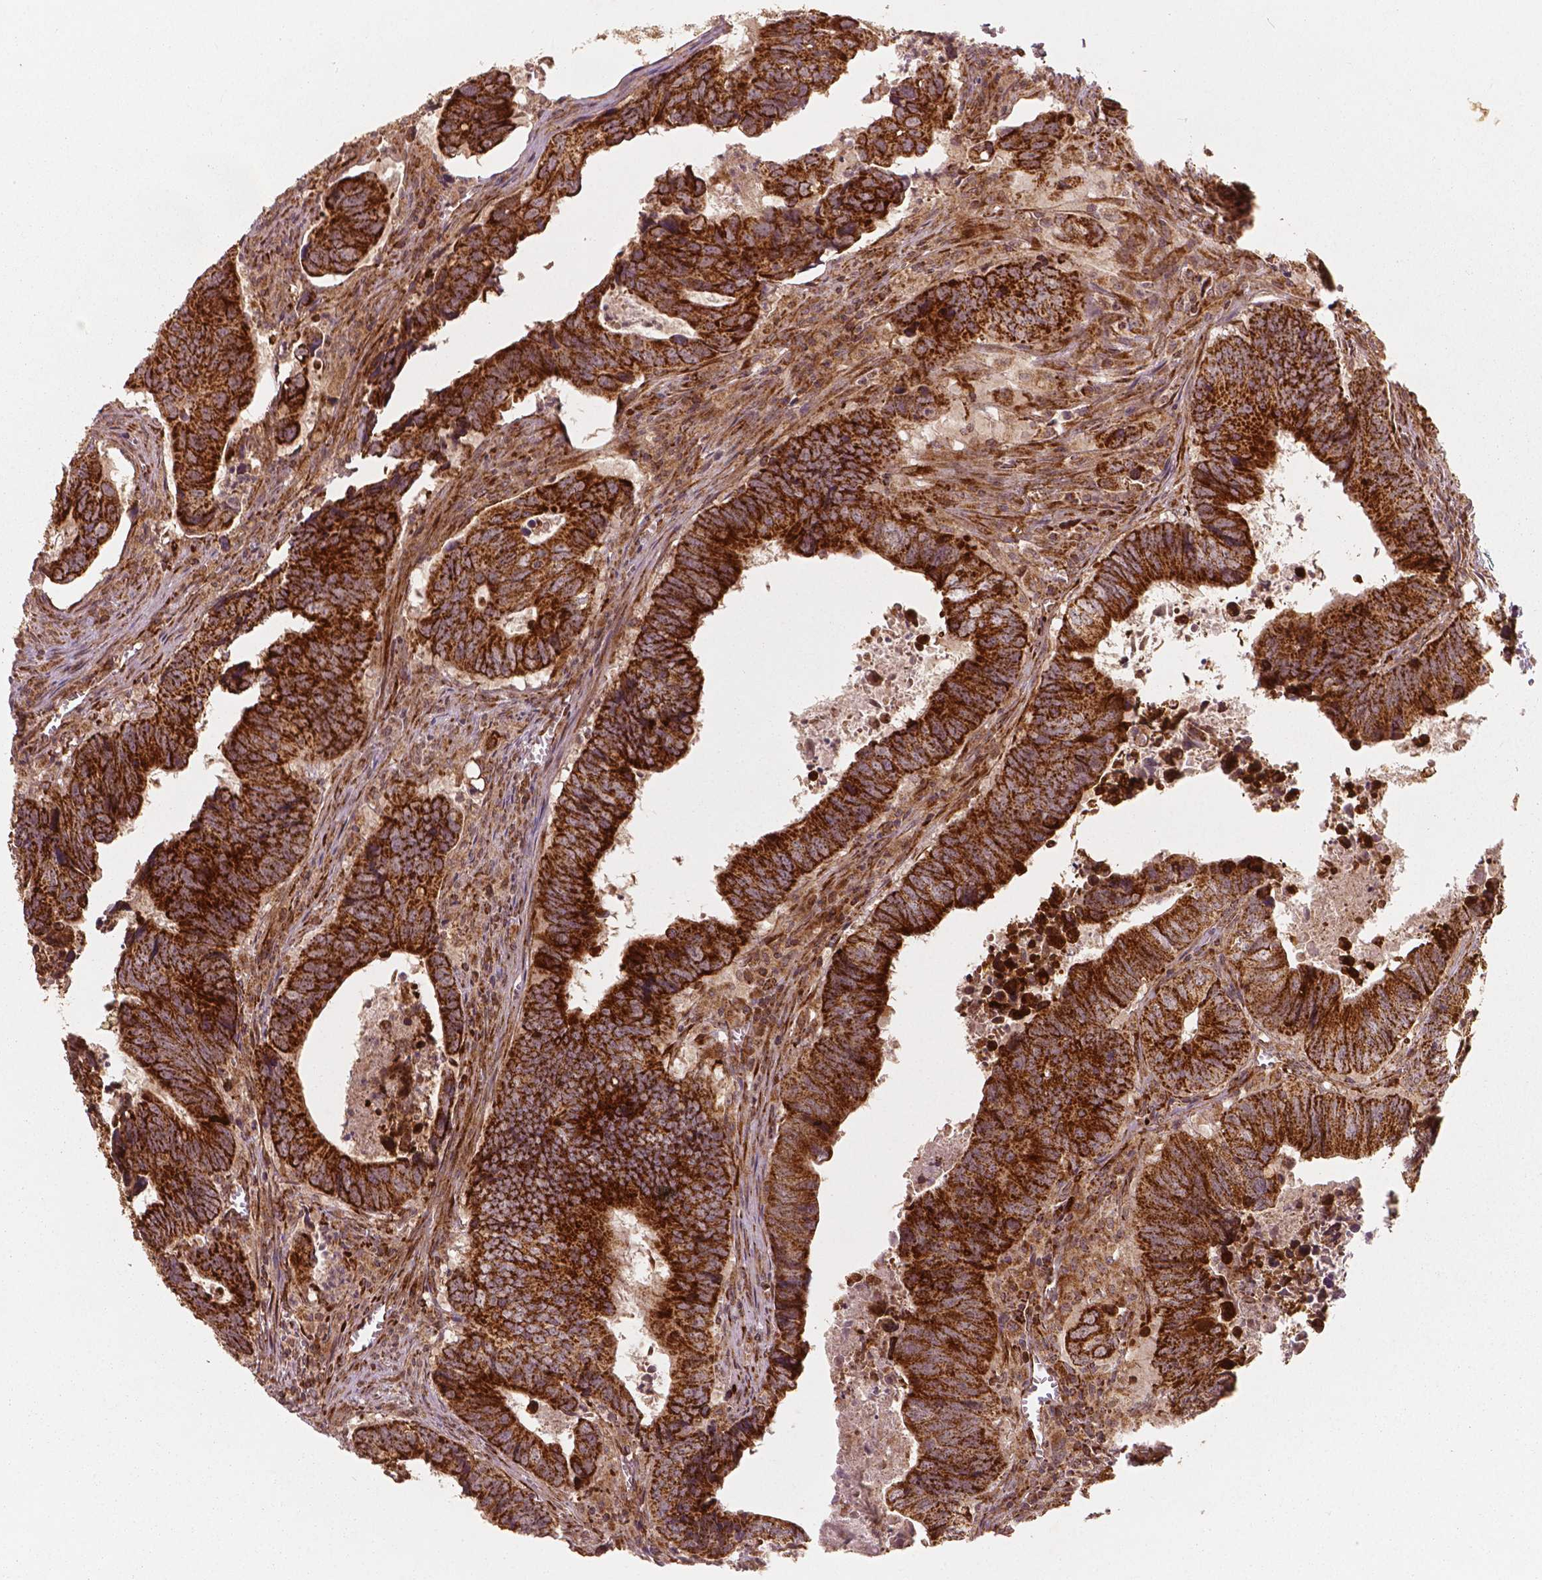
{"staining": {"intensity": "strong", "quantity": ">75%", "location": "cytoplasmic/membranous"}, "tissue": "colorectal cancer", "cell_type": "Tumor cells", "image_type": "cancer", "snomed": [{"axis": "morphology", "description": "Adenocarcinoma, NOS"}, {"axis": "topography", "description": "Colon"}], "caption": "Human colorectal cancer stained with a brown dye exhibits strong cytoplasmic/membranous positive positivity in about >75% of tumor cells.", "gene": "PGAM5", "patient": {"sex": "female", "age": 82}}